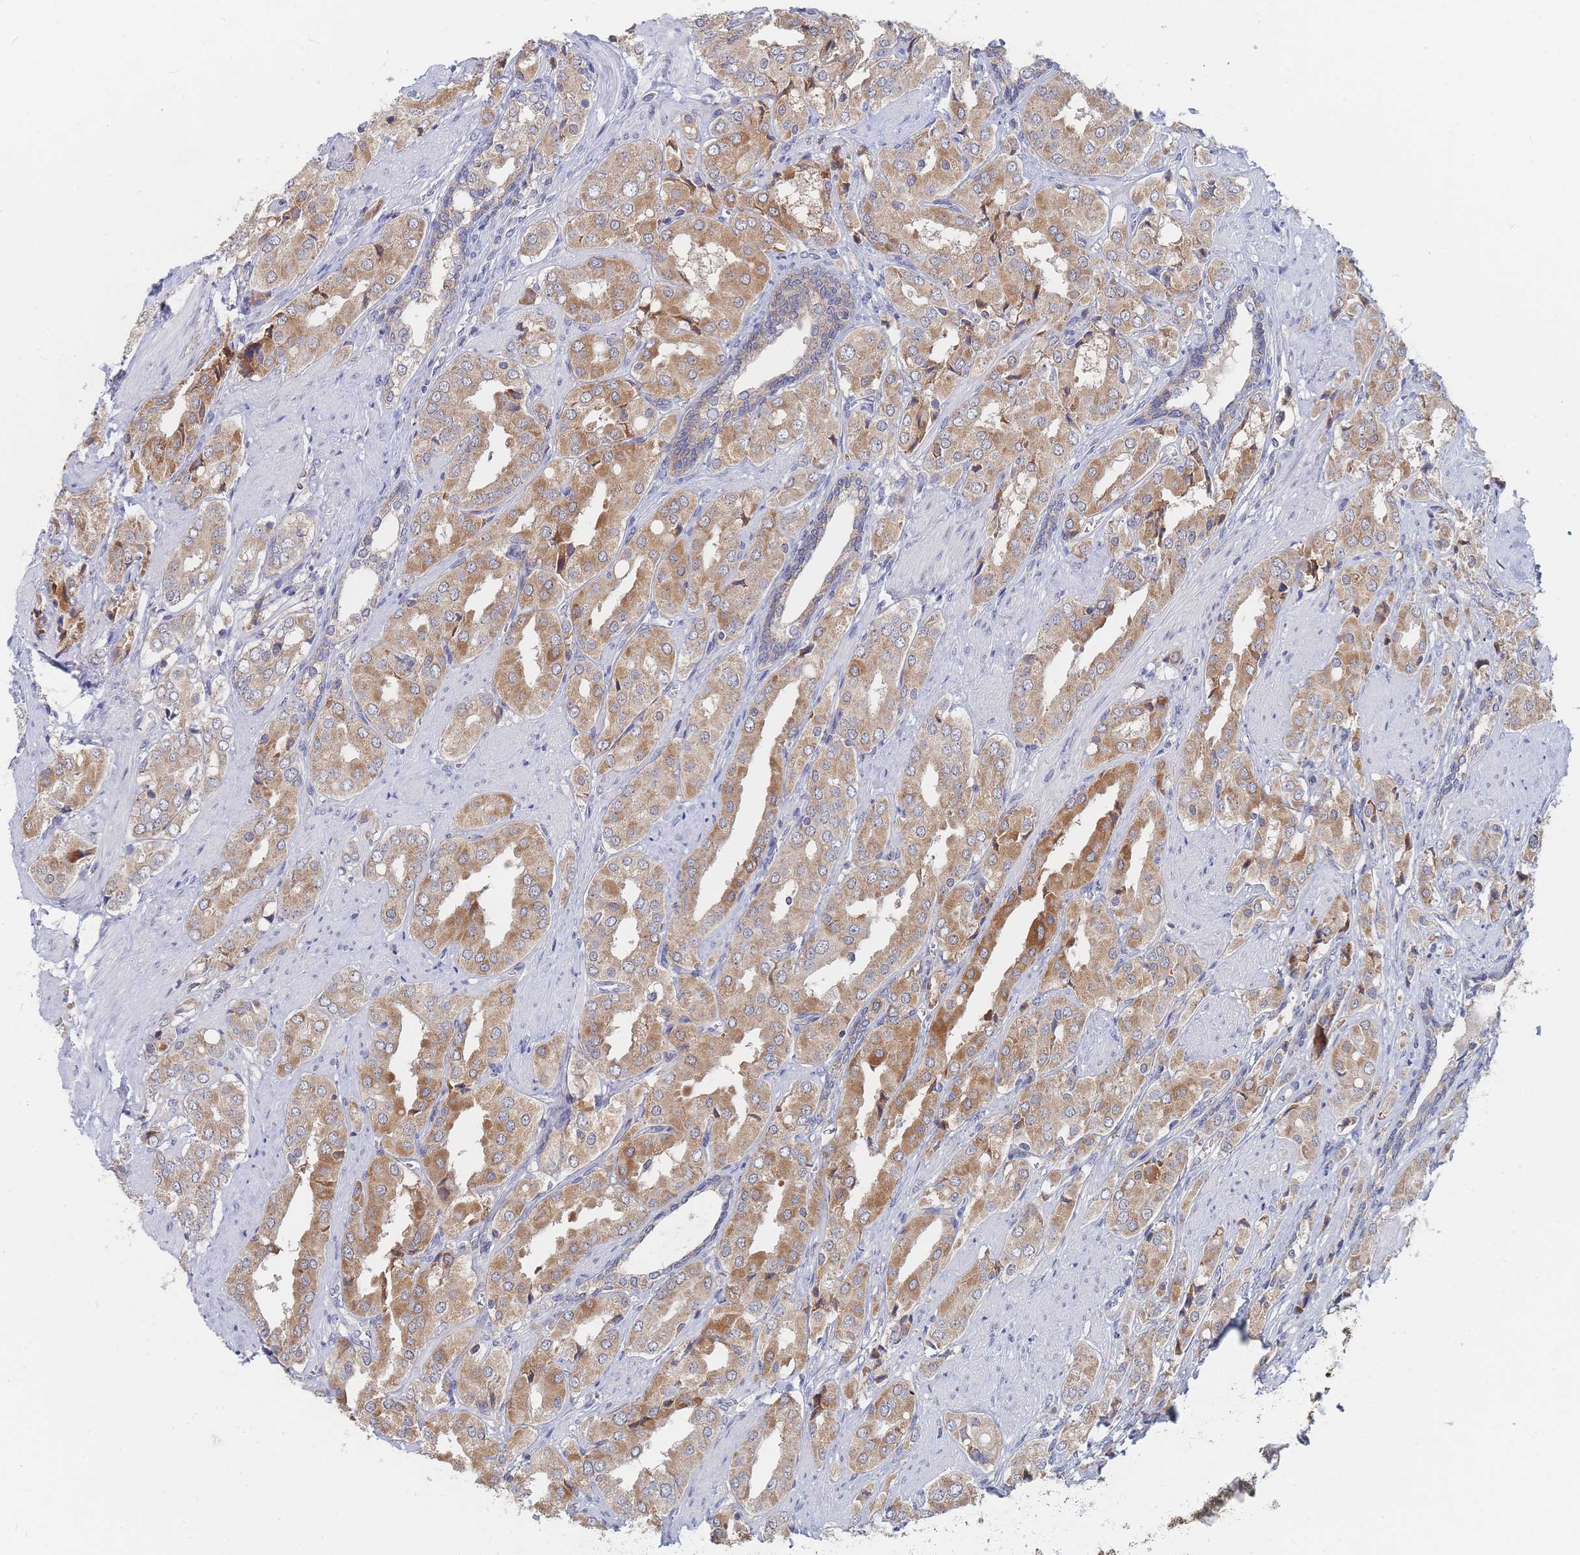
{"staining": {"intensity": "moderate", "quantity": "25%-75%", "location": "cytoplasmic/membranous"}, "tissue": "prostate cancer", "cell_type": "Tumor cells", "image_type": "cancer", "snomed": [{"axis": "morphology", "description": "Adenocarcinoma, High grade"}, {"axis": "topography", "description": "Prostate"}], "caption": "Immunohistochemistry (DAB) staining of human prostate cancer reveals moderate cytoplasmic/membranous protein staining in approximately 25%-75% of tumor cells. (DAB IHC, brown staining for protein, blue staining for nuclei).", "gene": "PPP6C", "patient": {"sex": "male", "age": 71}}